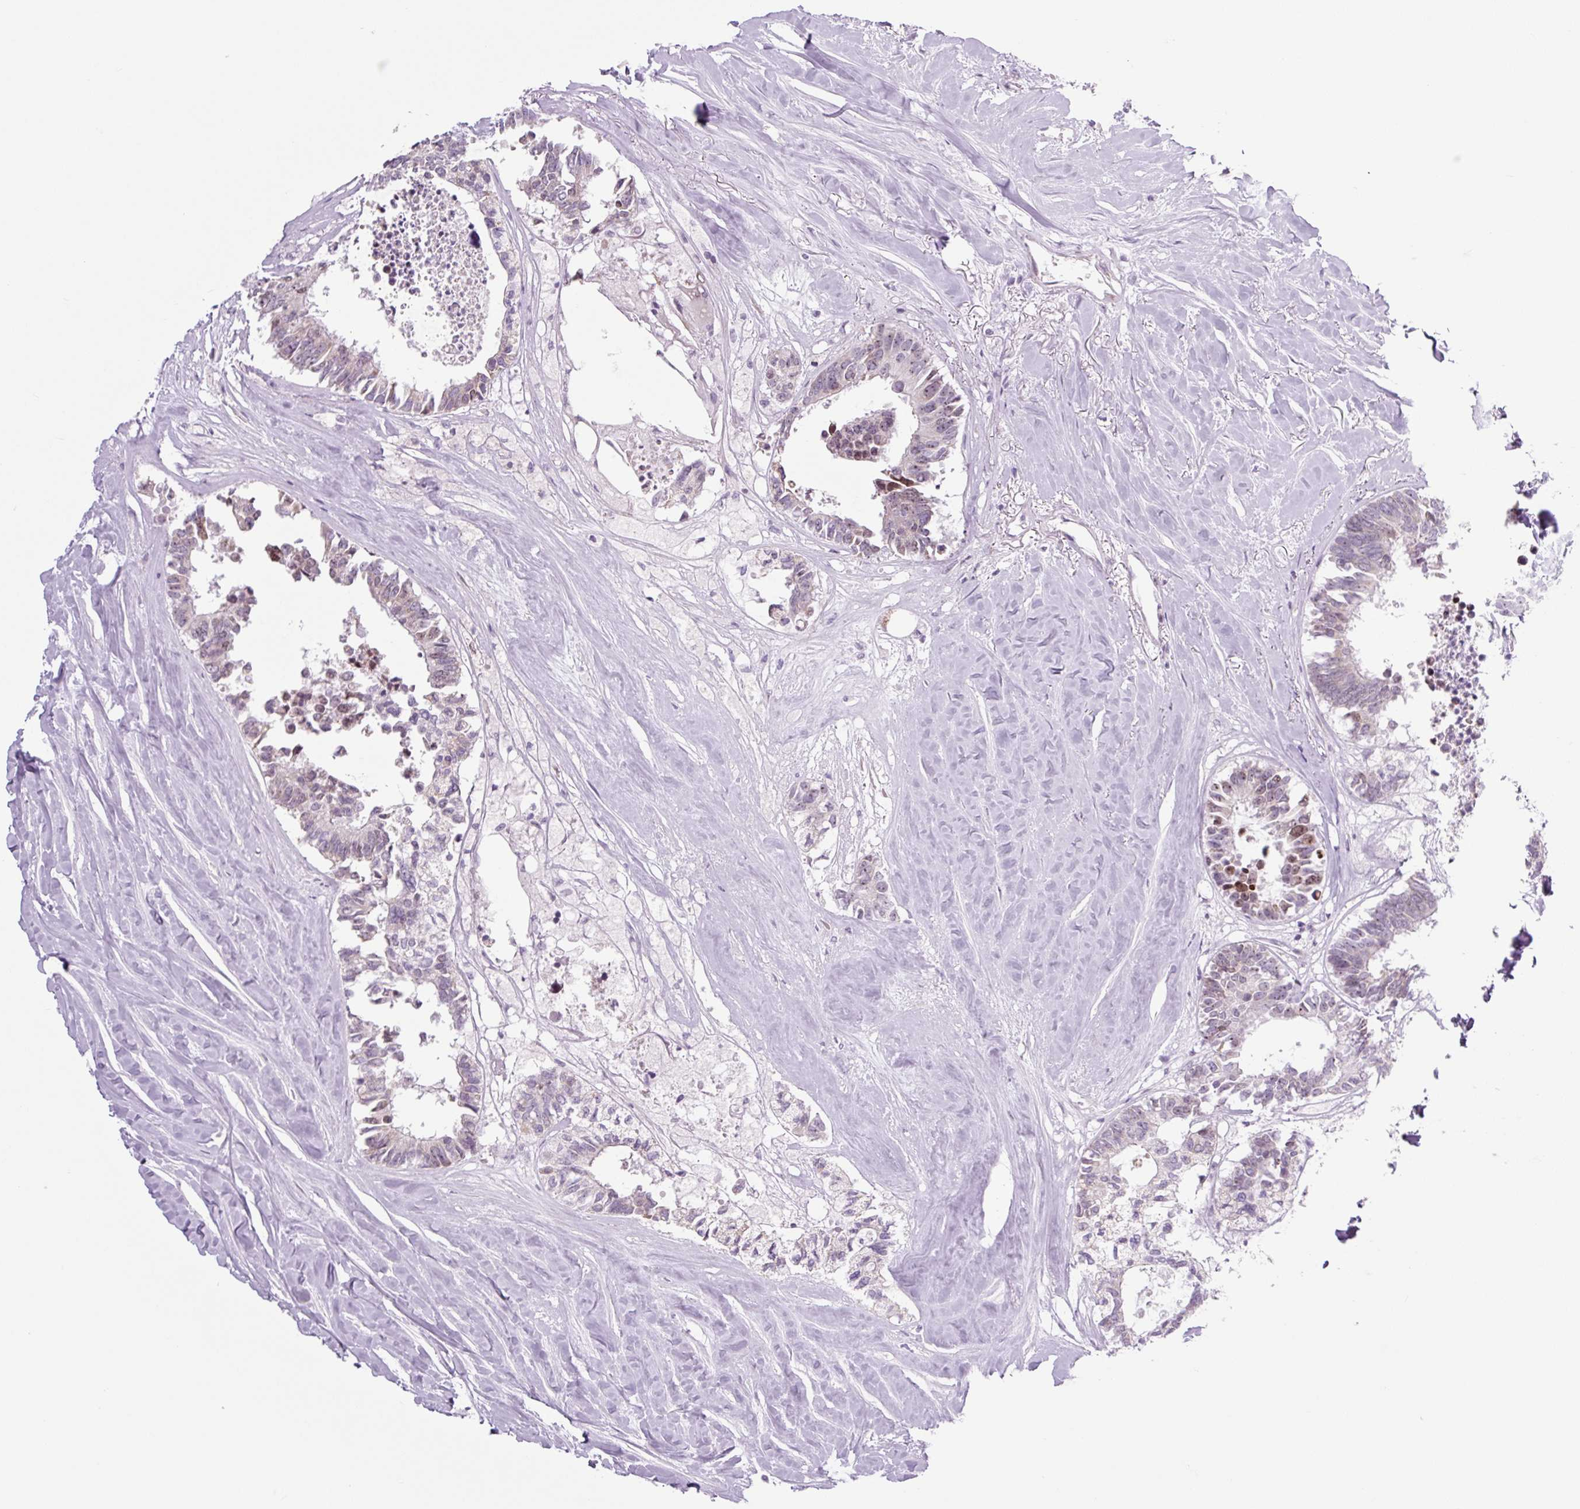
{"staining": {"intensity": "moderate", "quantity": "<25%", "location": "nuclear"}, "tissue": "colorectal cancer", "cell_type": "Tumor cells", "image_type": "cancer", "snomed": [{"axis": "morphology", "description": "Adenocarcinoma, NOS"}, {"axis": "topography", "description": "Colon"}, {"axis": "topography", "description": "Rectum"}], "caption": "About <25% of tumor cells in human colorectal cancer (adenocarcinoma) demonstrate moderate nuclear protein positivity as visualized by brown immunohistochemical staining.", "gene": "RRS1", "patient": {"sex": "male", "age": 57}}